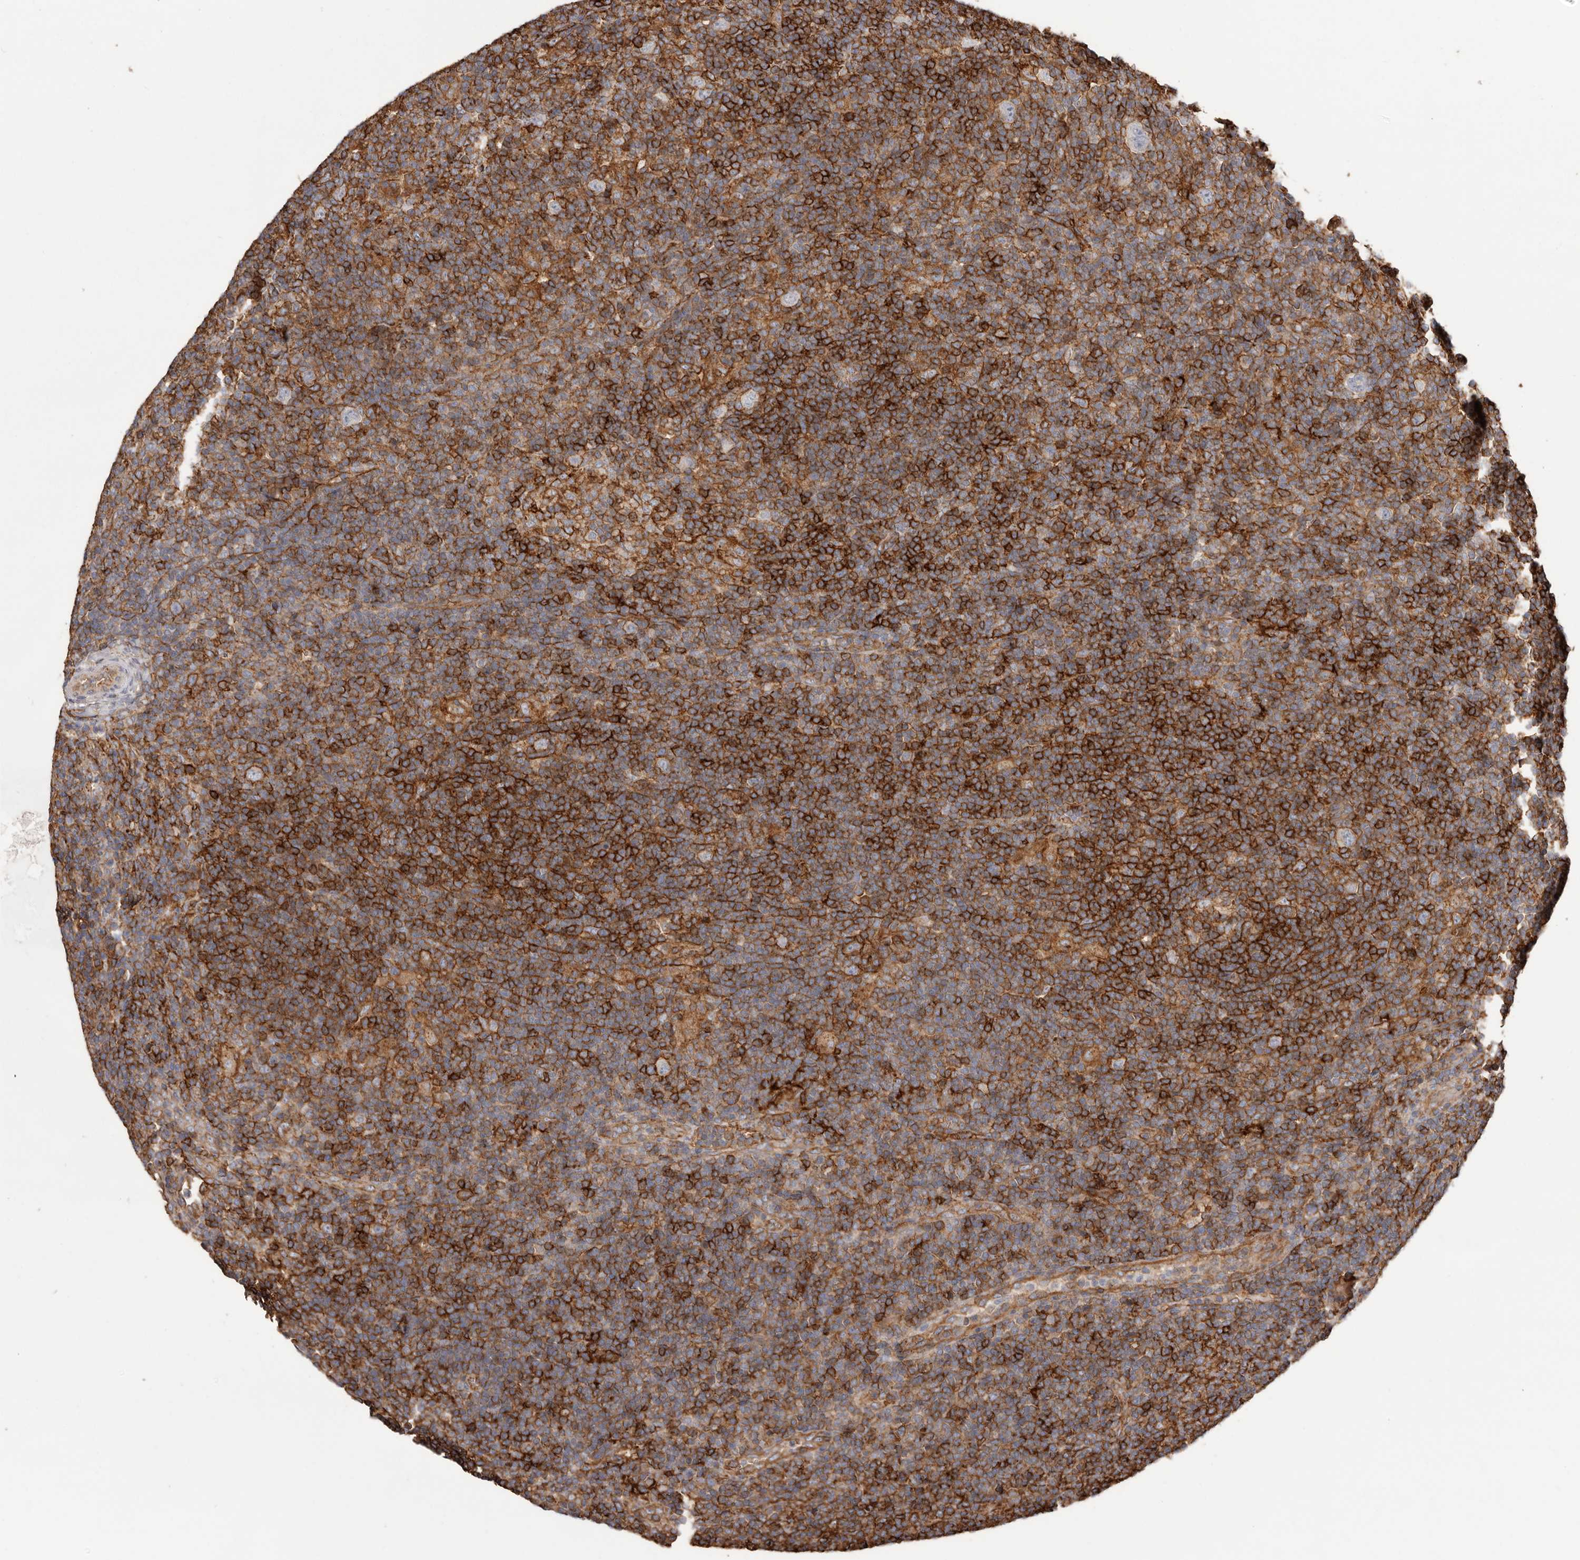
{"staining": {"intensity": "negative", "quantity": "none", "location": "none"}, "tissue": "lymphoma", "cell_type": "Tumor cells", "image_type": "cancer", "snomed": [{"axis": "morphology", "description": "Hodgkin's disease, NOS"}, {"axis": "topography", "description": "Lymph node"}], "caption": "IHC of lymphoma exhibits no positivity in tumor cells.", "gene": "MMACHC", "patient": {"sex": "female", "age": 57}}